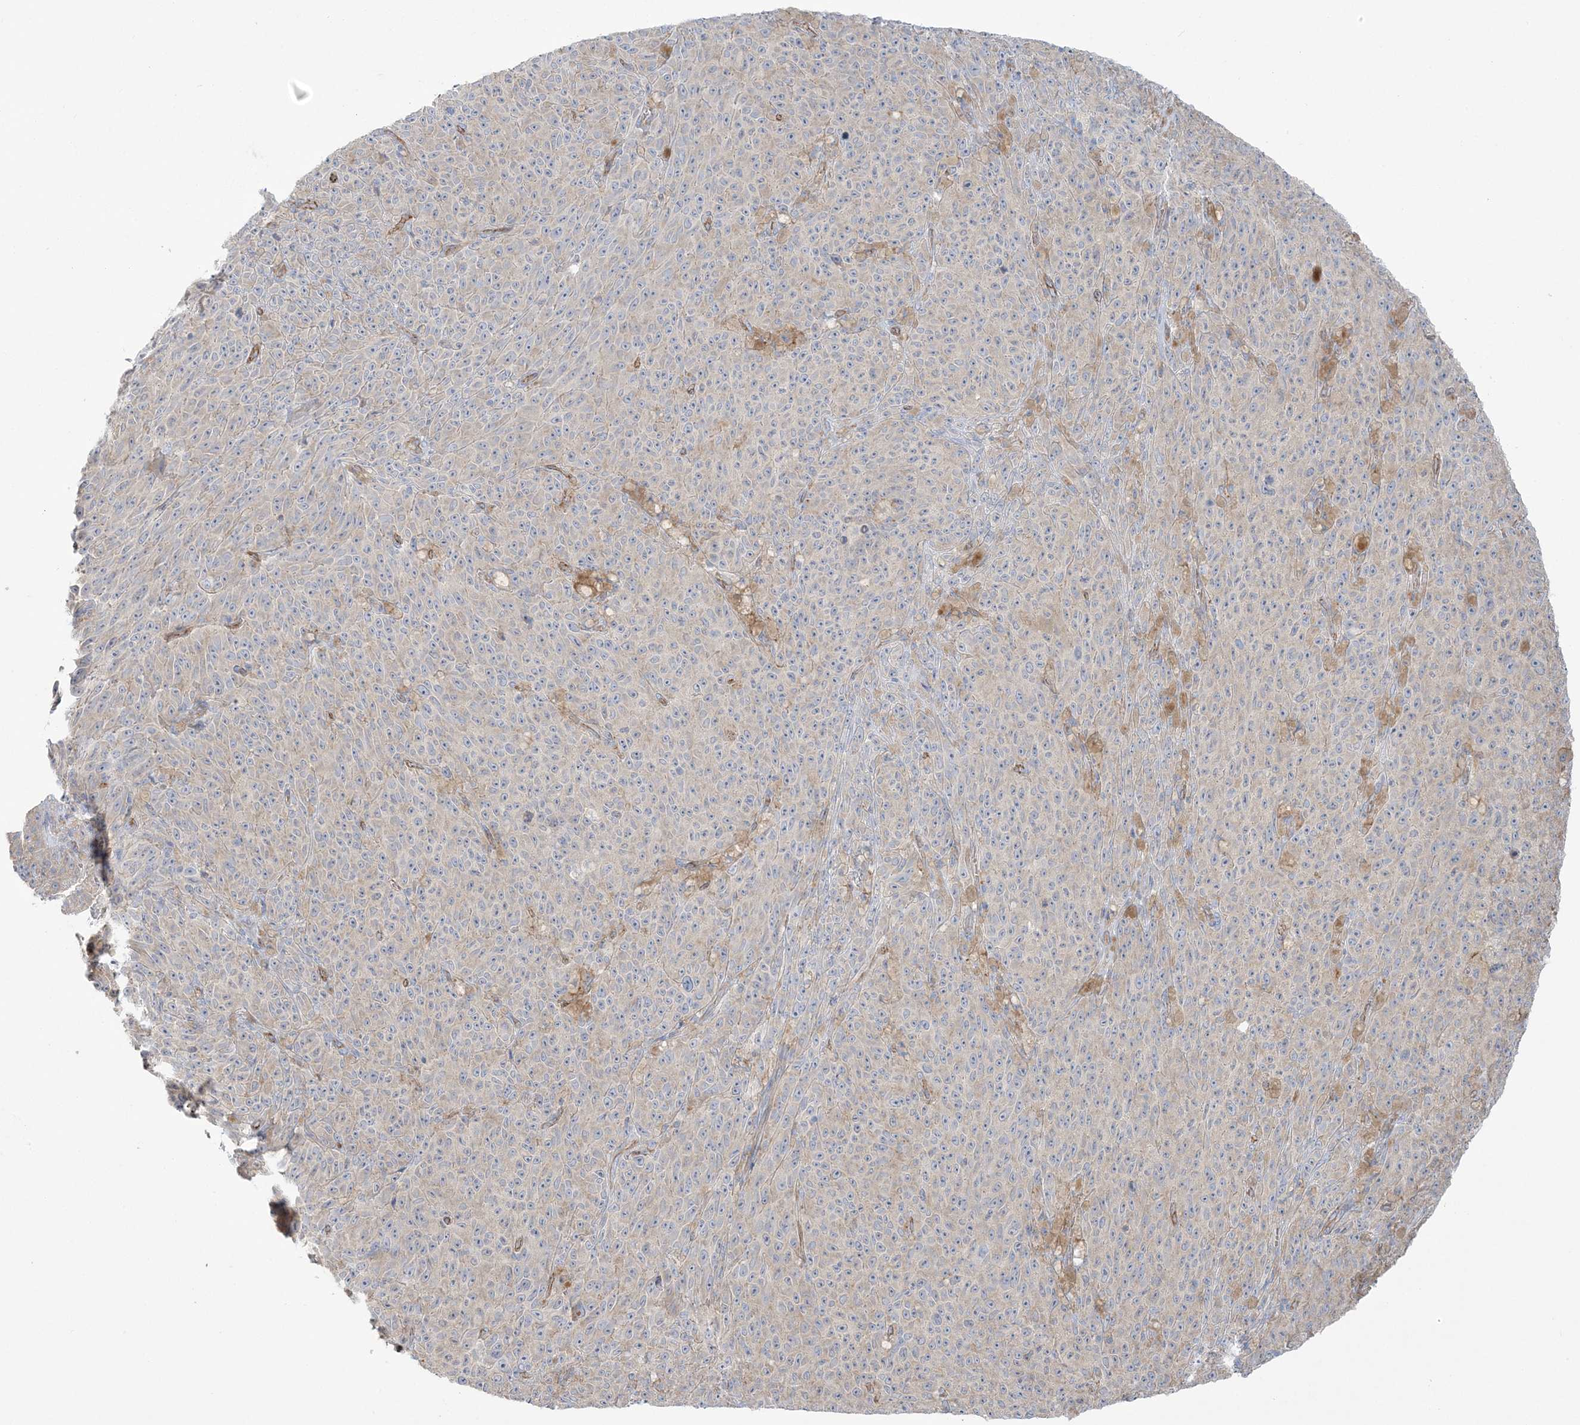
{"staining": {"intensity": "negative", "quantity": "none", "location": "none"}, "tissue": "melanoma", "cell_type": "Tumor cells", "image_type": "cancer", "snomed": [{"axis": "morphology", "description": "Malignant melanoma, NOS"}, {"axis": "topography", "description": "Skin"}], "caption": "Tumor cells are negative for protein expression in human melanoma.", "gene": "FARSB", "patient": {"sex": "female", "age": 82}}